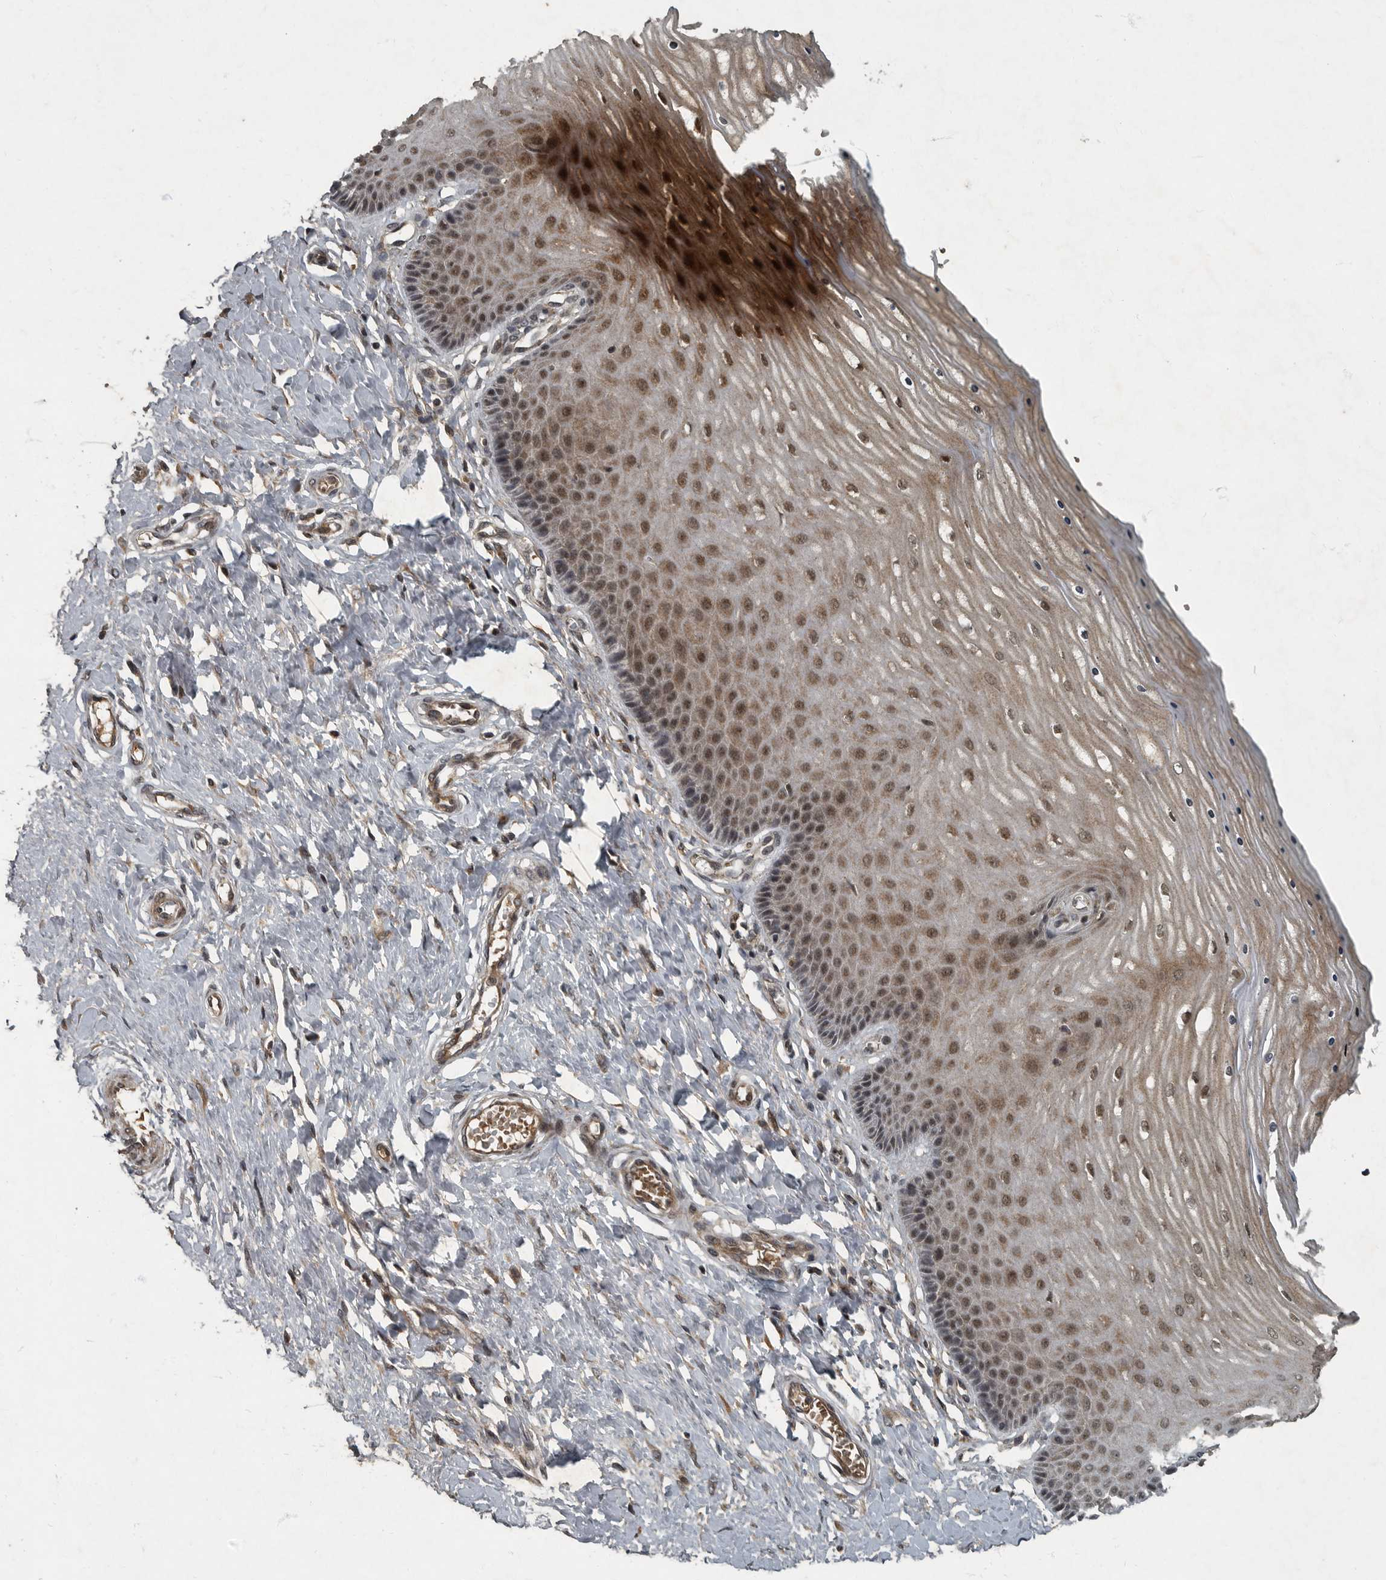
{"staining": {"intensity": "weak", "quantity": "<25%", "location": "cytoplasmic/membranous"}, "tissue": "cervix", "cell_type": "Glandular cells", "image_type": "normal", "snomed": [{"axis": "morphology", "description": "Normal tissue, NOS"}, {"axis": "topography", "description": "Cervix"}], "caption": "Human cervix stained for a protein using immunohistochemistry (IHC) exhibits no staining in glandular cells.", "gene": "FOXO1", "patient": {"sex": "female", "age": 55}}